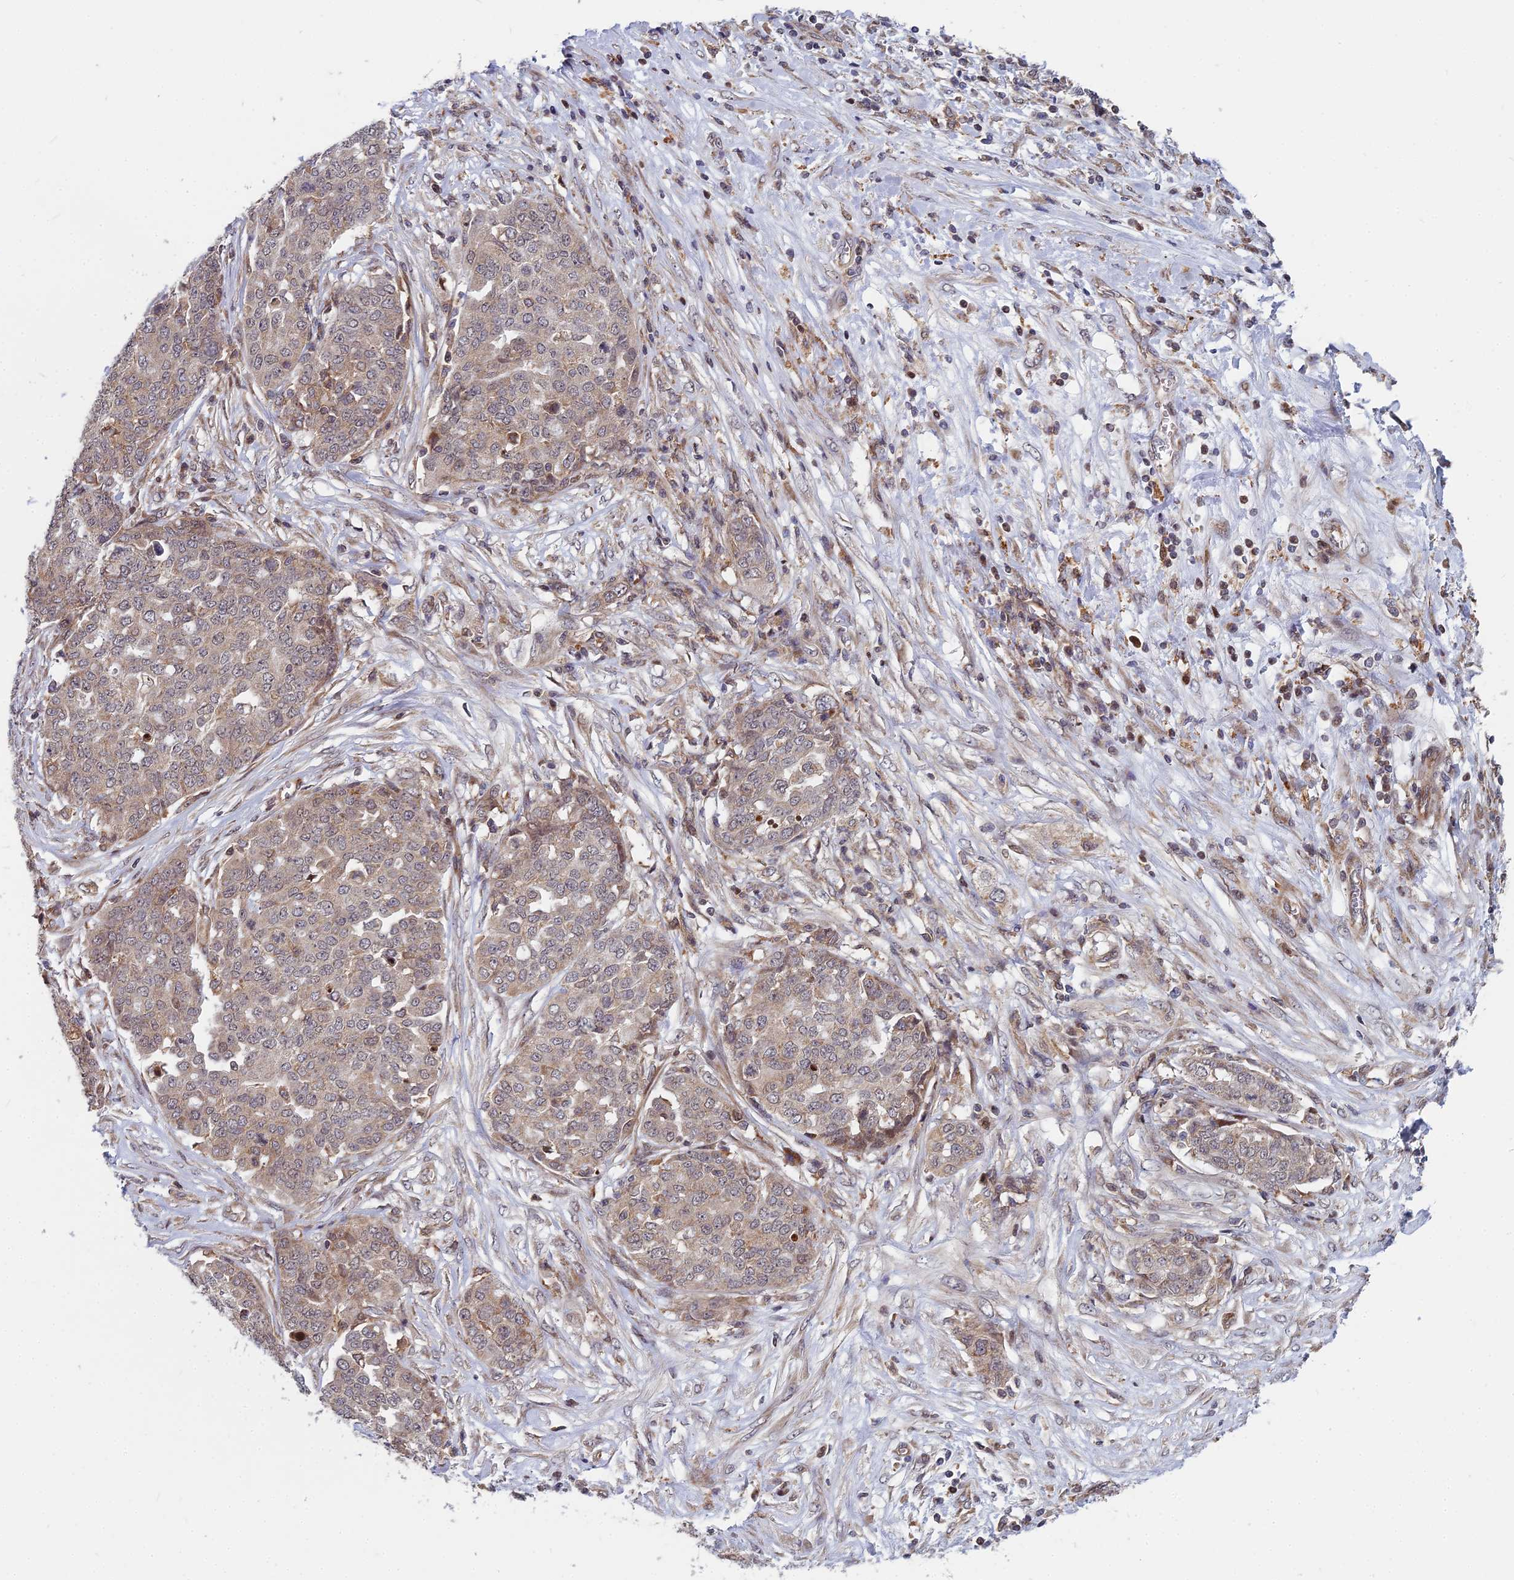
{"staining": {"intensity": "weak", "quantity": "25%-75%", "location": "cytoplasmic/membranous,nuclear"}, "tissue": "ovarian cancer", "cell_type": "Tumor cells", "image_type": "cancer", "snomed": [{"axis": "morphology", "description": "Cystadenocarcinoma, serous, NOS"}, {"axis": "topography", "description": "Soft tissue"}, {"axis": "topography", "description": "Ovary"}], "caption": "IHC (DAB (3,3'-diaminobenzidine)) staining of ovarian serous cystadenocarcinoma demonstrates weak cytoplasmic/membranous and nuclear protein positivity in about 25%-75% of tumor cells.", "gene": "COMMD2", "patient": {"sex": "female", "age": 57}}